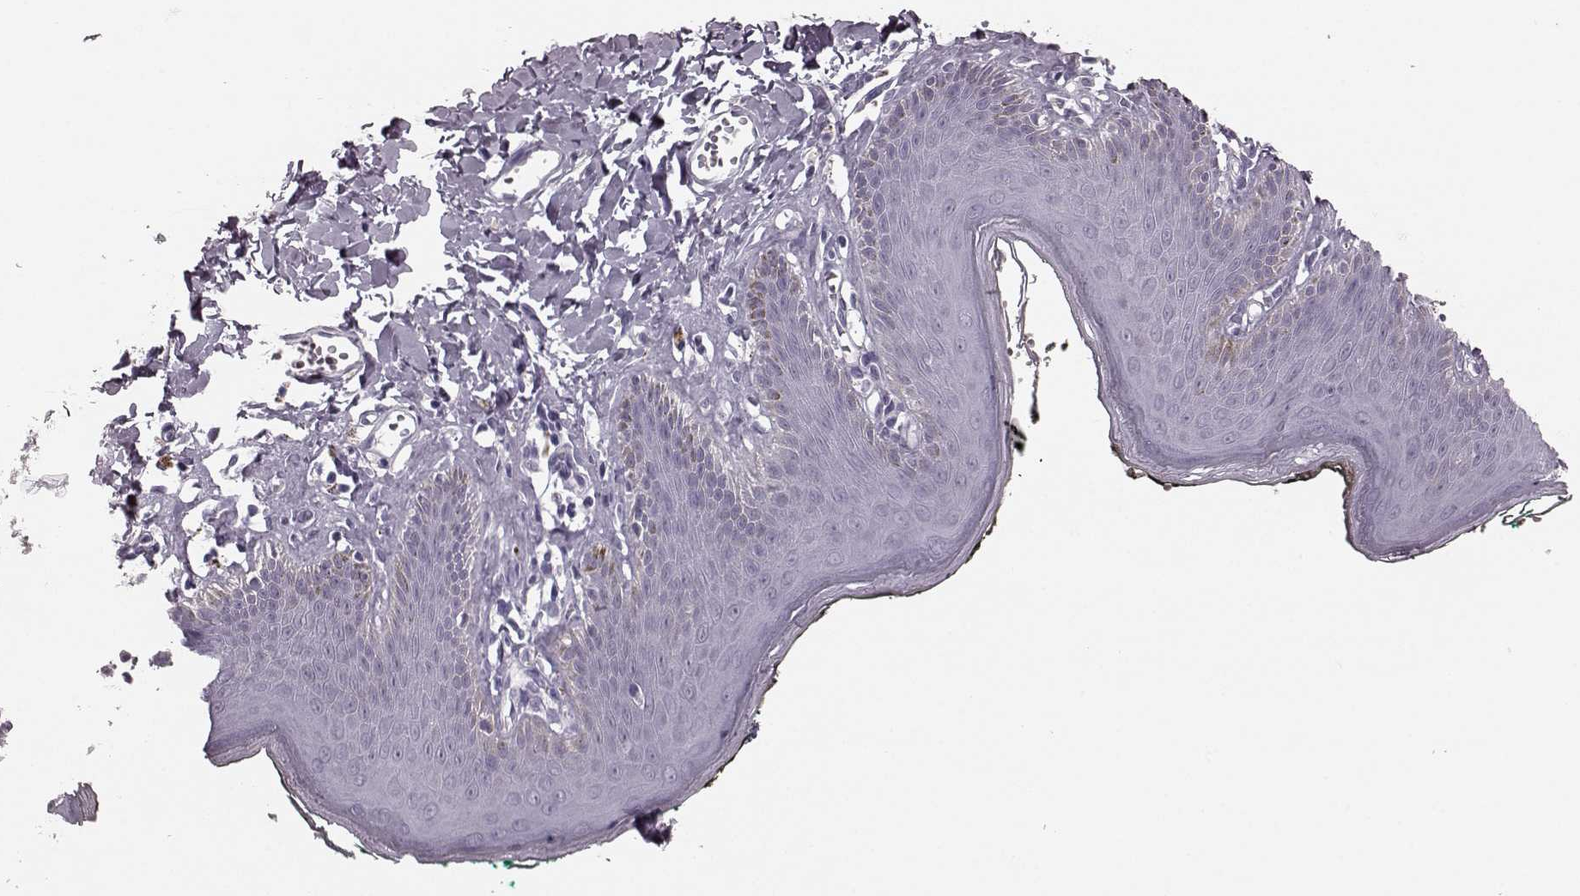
{"staining": {"intensity": "negative", "quantity": "none", "location": "none"}, "tissue": "skin", "cell_type": "Epidermal cells", "image_type": "normal", "snomed": [{"axis": "morphology", "description": "Normal tissue, NOS"}, {"axis": "topography", "description": "Vulva"}, {"axis": "topography", "description": "Peripheral nerve tissue"}], "caption": "Micrograph shows no significant protein expression in epidermal cells of unremarkable skin. (IHC, brightfield microscopy, high magnification).", "gene": "TRPM1", "patient": {"sex": "female", "age": 66}}